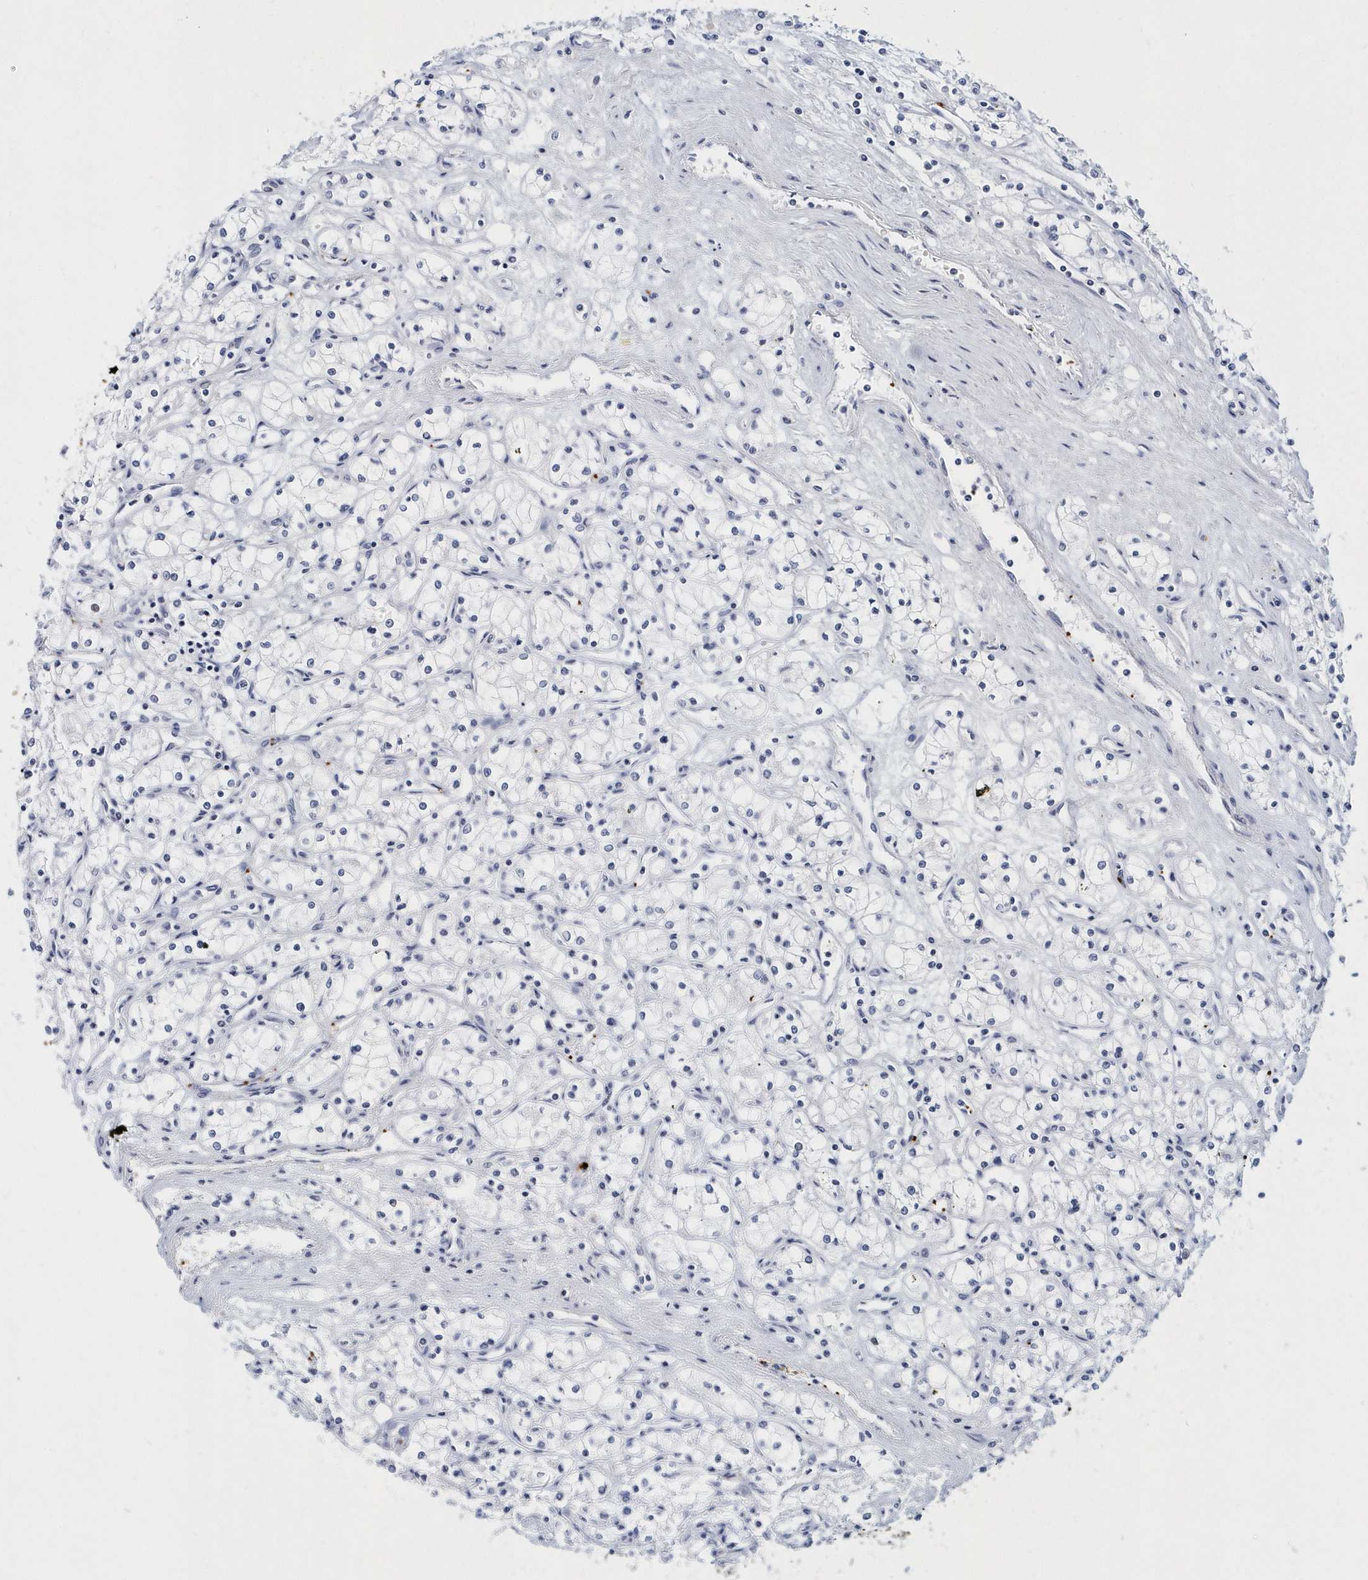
{"staining": {"intensity": "negative", "quantity": "none", "location": "none"}, "tissue": "renal cancer", "cell_type": "Tumor cells", "image_type": "cancer", "snomed": [{"axis": "morphology", "description": "Adenocarcinoma, NOS"}, {"axis": "topography", "description": "Kidney"}], "caption": "Tumor cells are negative for brown protein staining in renal adenocarcinoma.", "gene": "ITGA2B", "patient": {"sex": "male", "age": 59}}